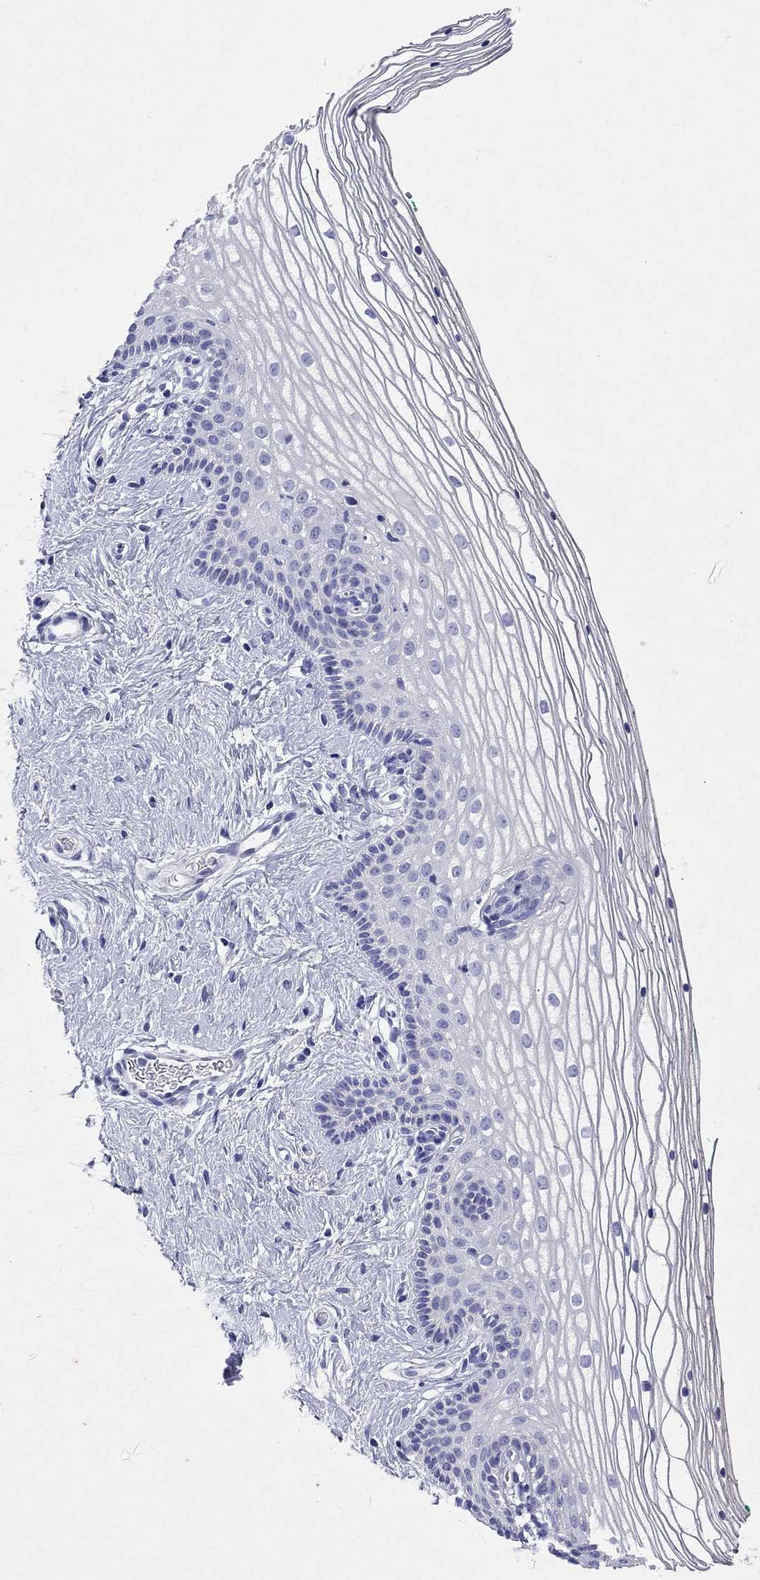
{"staining": {"intensity": "negative", "quantity": "none", "location": "none"}, "tissue": "vagina", "cell_type": "Squamous epithelial cells", "image_type": "normal", "snomed": [{"axis": "morphology", "description": "Normal tissue, NOS"}, {"axis": "topography", "description": "Vagina"}], "caption": "IHC micrograph of unremarkable vagina: vagina stained with DAB displays no significant protein expression in squamous epithelial cells. Nuclei are stained in blue.", "gene": "ARMC12", "patient": {"sex": "female", "age": 36}}